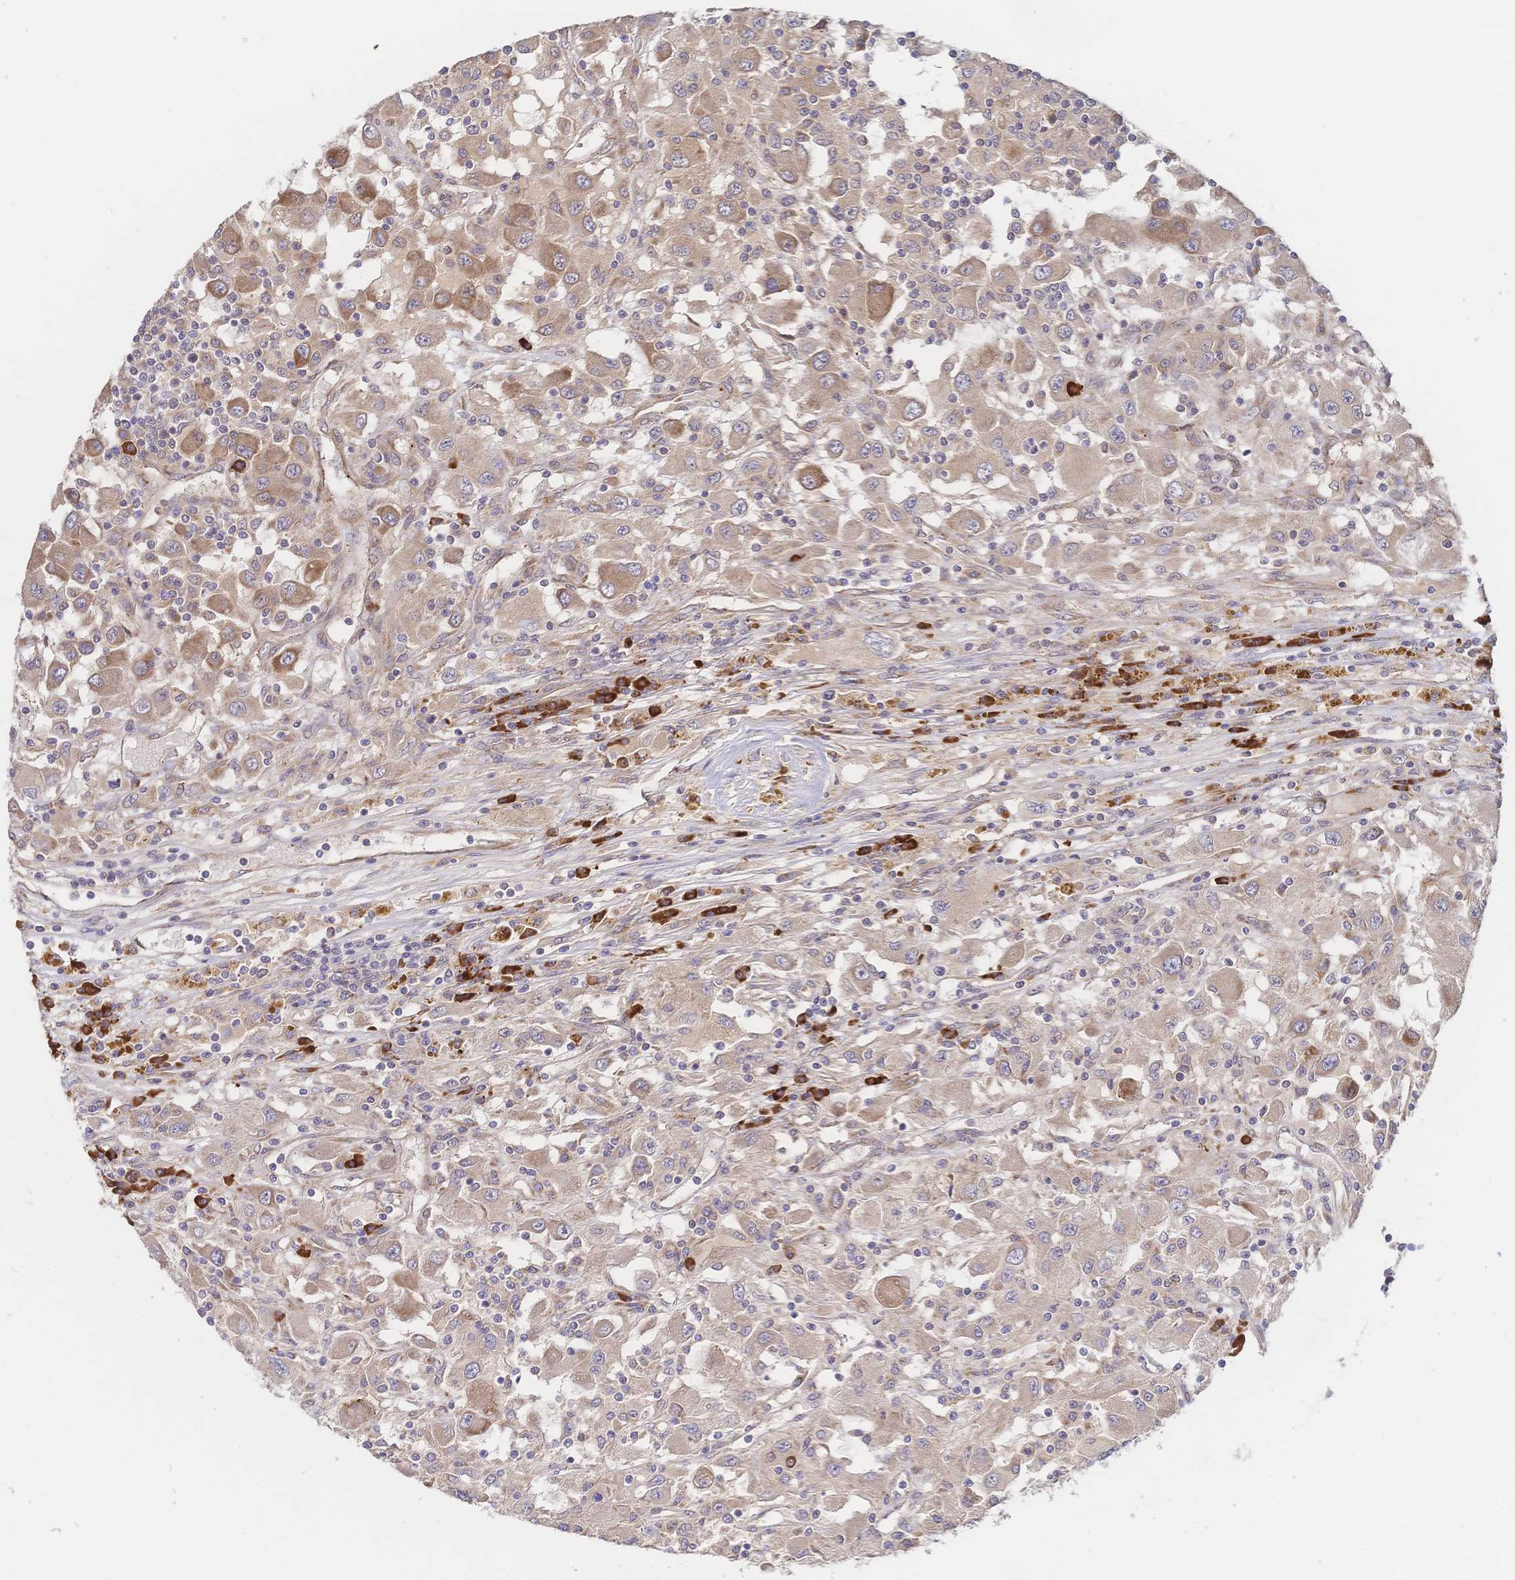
{"staining": {"intensity": "weak", "quantity": ">75%", "location": "cytoplasmic/membranous"}, "tissue": "renal cancer", "cell_type": "Tumor cells", "image_type": "cancer", "snomed": [{"axis": "morphology", "description": "Adenocarcinoma, NOS"}, {"axis": "topography", "description": "Kidney"}], "caption": "Immunohistochemistry of renal cancer (adenocarcinoma) displays low levels of weak cytoplasmic/membranous staining in about >75% of tumor cells. The protein is shown in brown color, while the nuclei are stained blue.", "gene": "LMO4", "patient": {"sex": "female", "age": 67}}